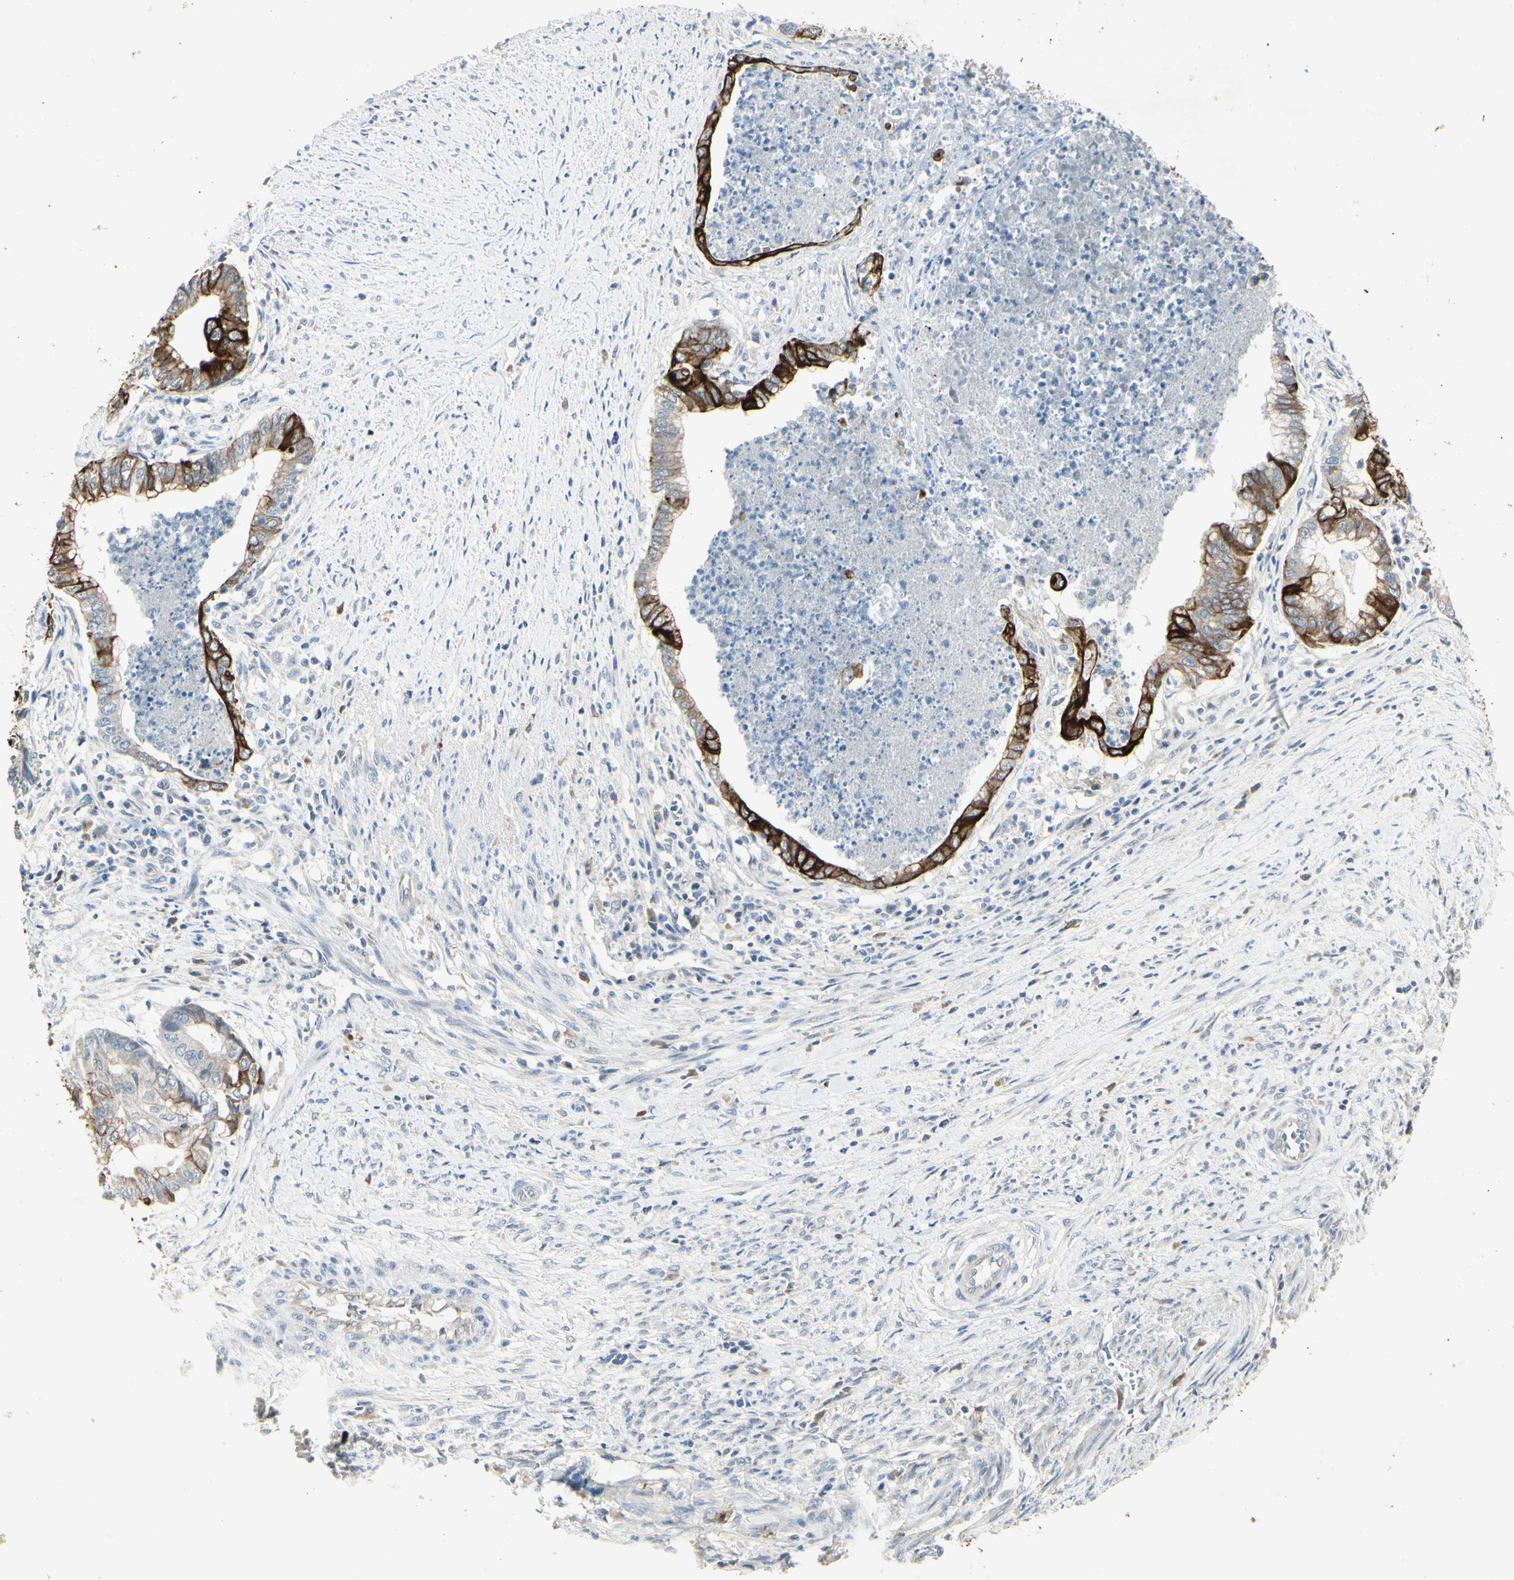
{"staining": {"intensity": "strong", "quantity": "25%-75%", "location": "cytoplasmic/membranous"}, "tissue": "endometrial cancer", "cell_type": "Tumor cells", "image_type": "cancer", "snomed": [{"axis": "morphology", "description": "Necrosis, NOS"}, {"axis": "morphology", "description": "Adenocarcinoma, NOS"}, {"axis": "topography", "description": "Endometrium"}], "caption": "DAB immunohistochemical staining of human endometrial adenocarcinoma reveals strong cytoplasmic/membranous protein staining in approximately 25%-75% of tumor cells. (DAB (3,3'-diaminobenzidine) IHC, brown staining for protein, blue staining for nuclei).", "gene": "SKIL", "patient": {"sex": "female", "age": 79}}